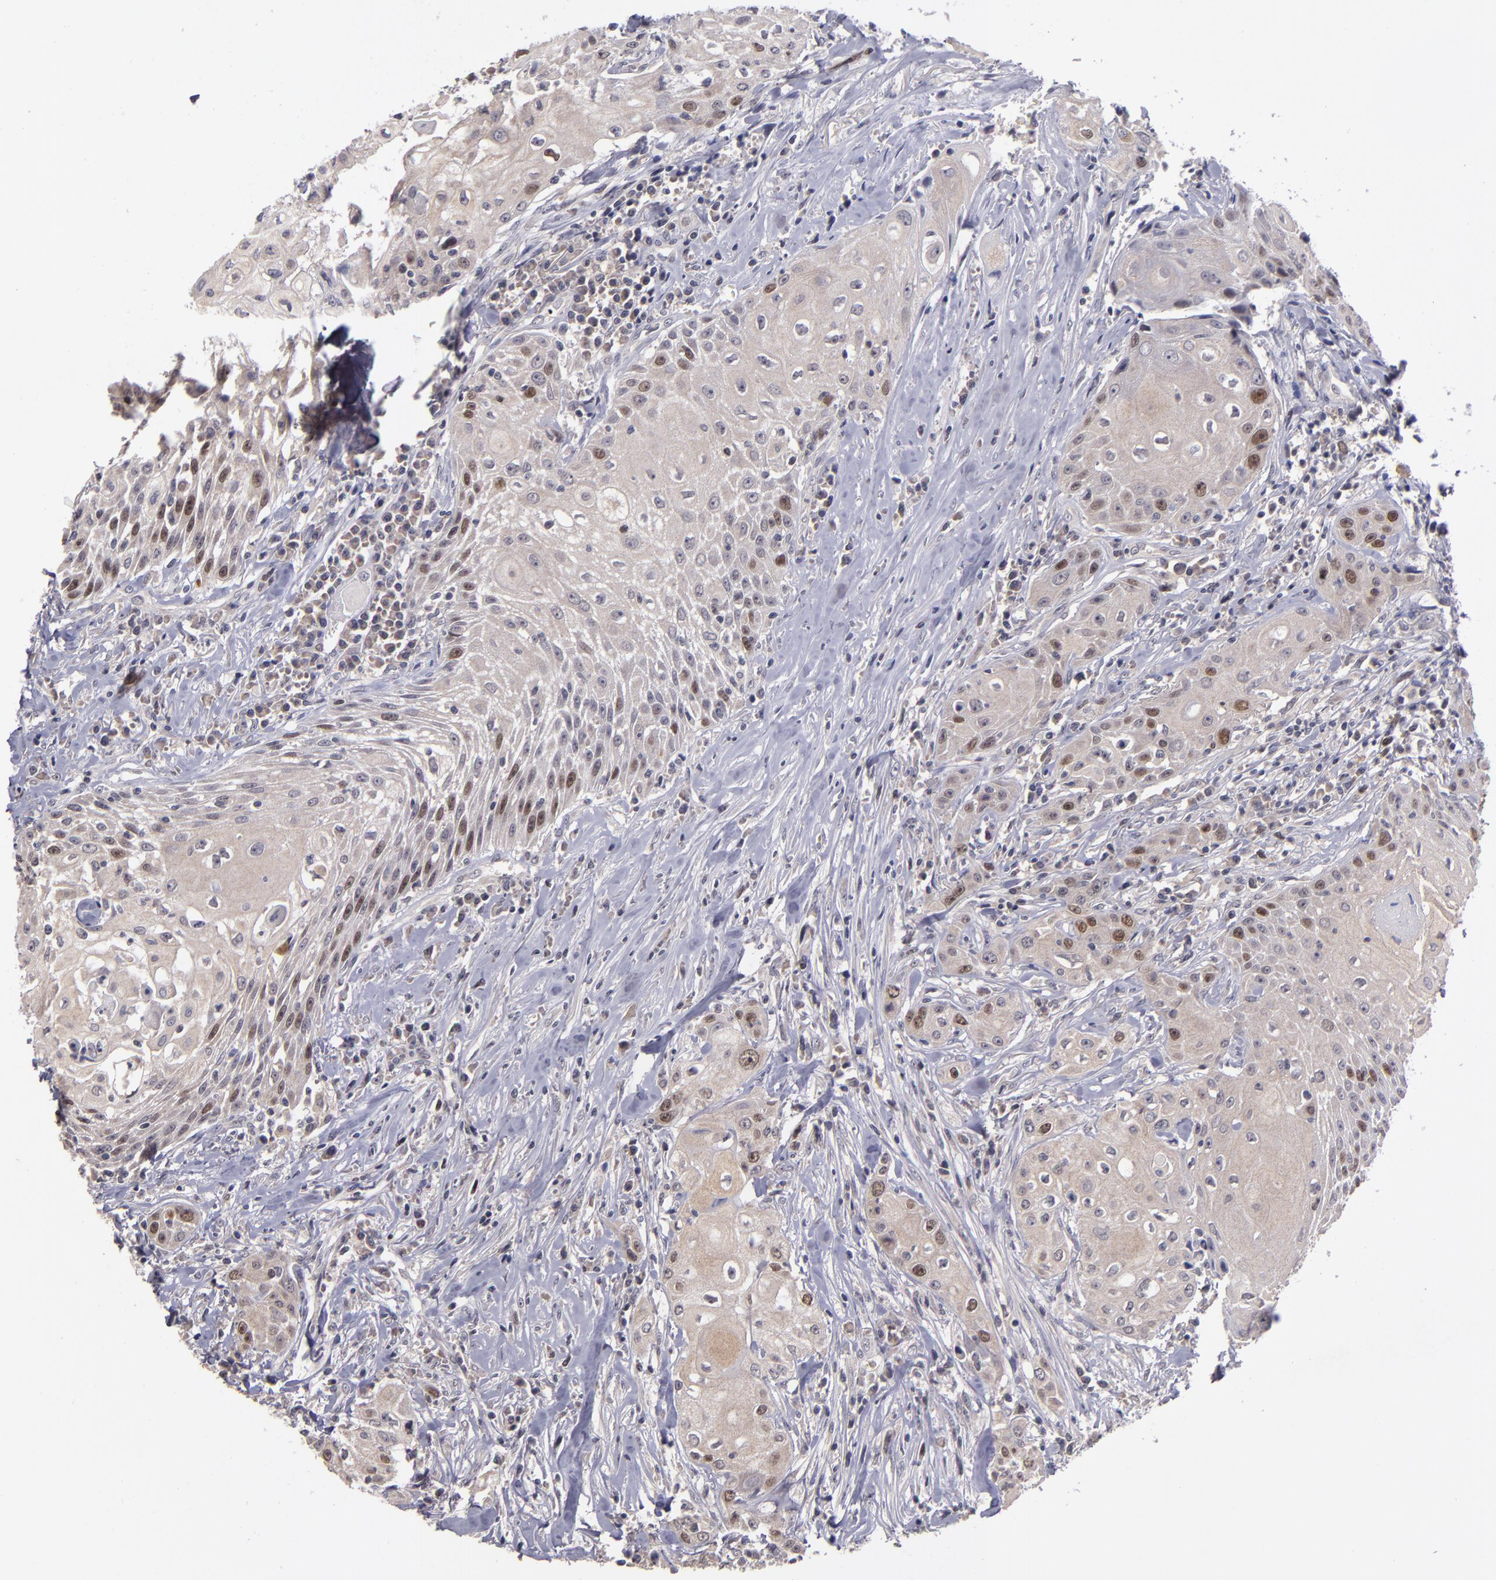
{"staining": {"intensity": "moderate", "quantity": "<25%", "location": "nuclear"}, "tissue": "head and neck cancer", "cell_type": "Tumor cells", "image_type": "cancer", "snomed": [{"axis": "morphology", "description": "Squamous cell carcinoma, NOS"}, {"axis": "topography", "description": "Oral tissue"}, {"axis": "topography", "description": "Head-Neck"}], "caption": "Tumor cells show low levels of moderate nuclear expression in approximately <25% of cells in human head and neck squamous cell carcinoma. (Stains: DAB in brown, nuclei in blue, Microscopy: brightfield microscopy at high magnification).", "gene": "CDC7", "patient": {"sex": "female", "age": 82}}